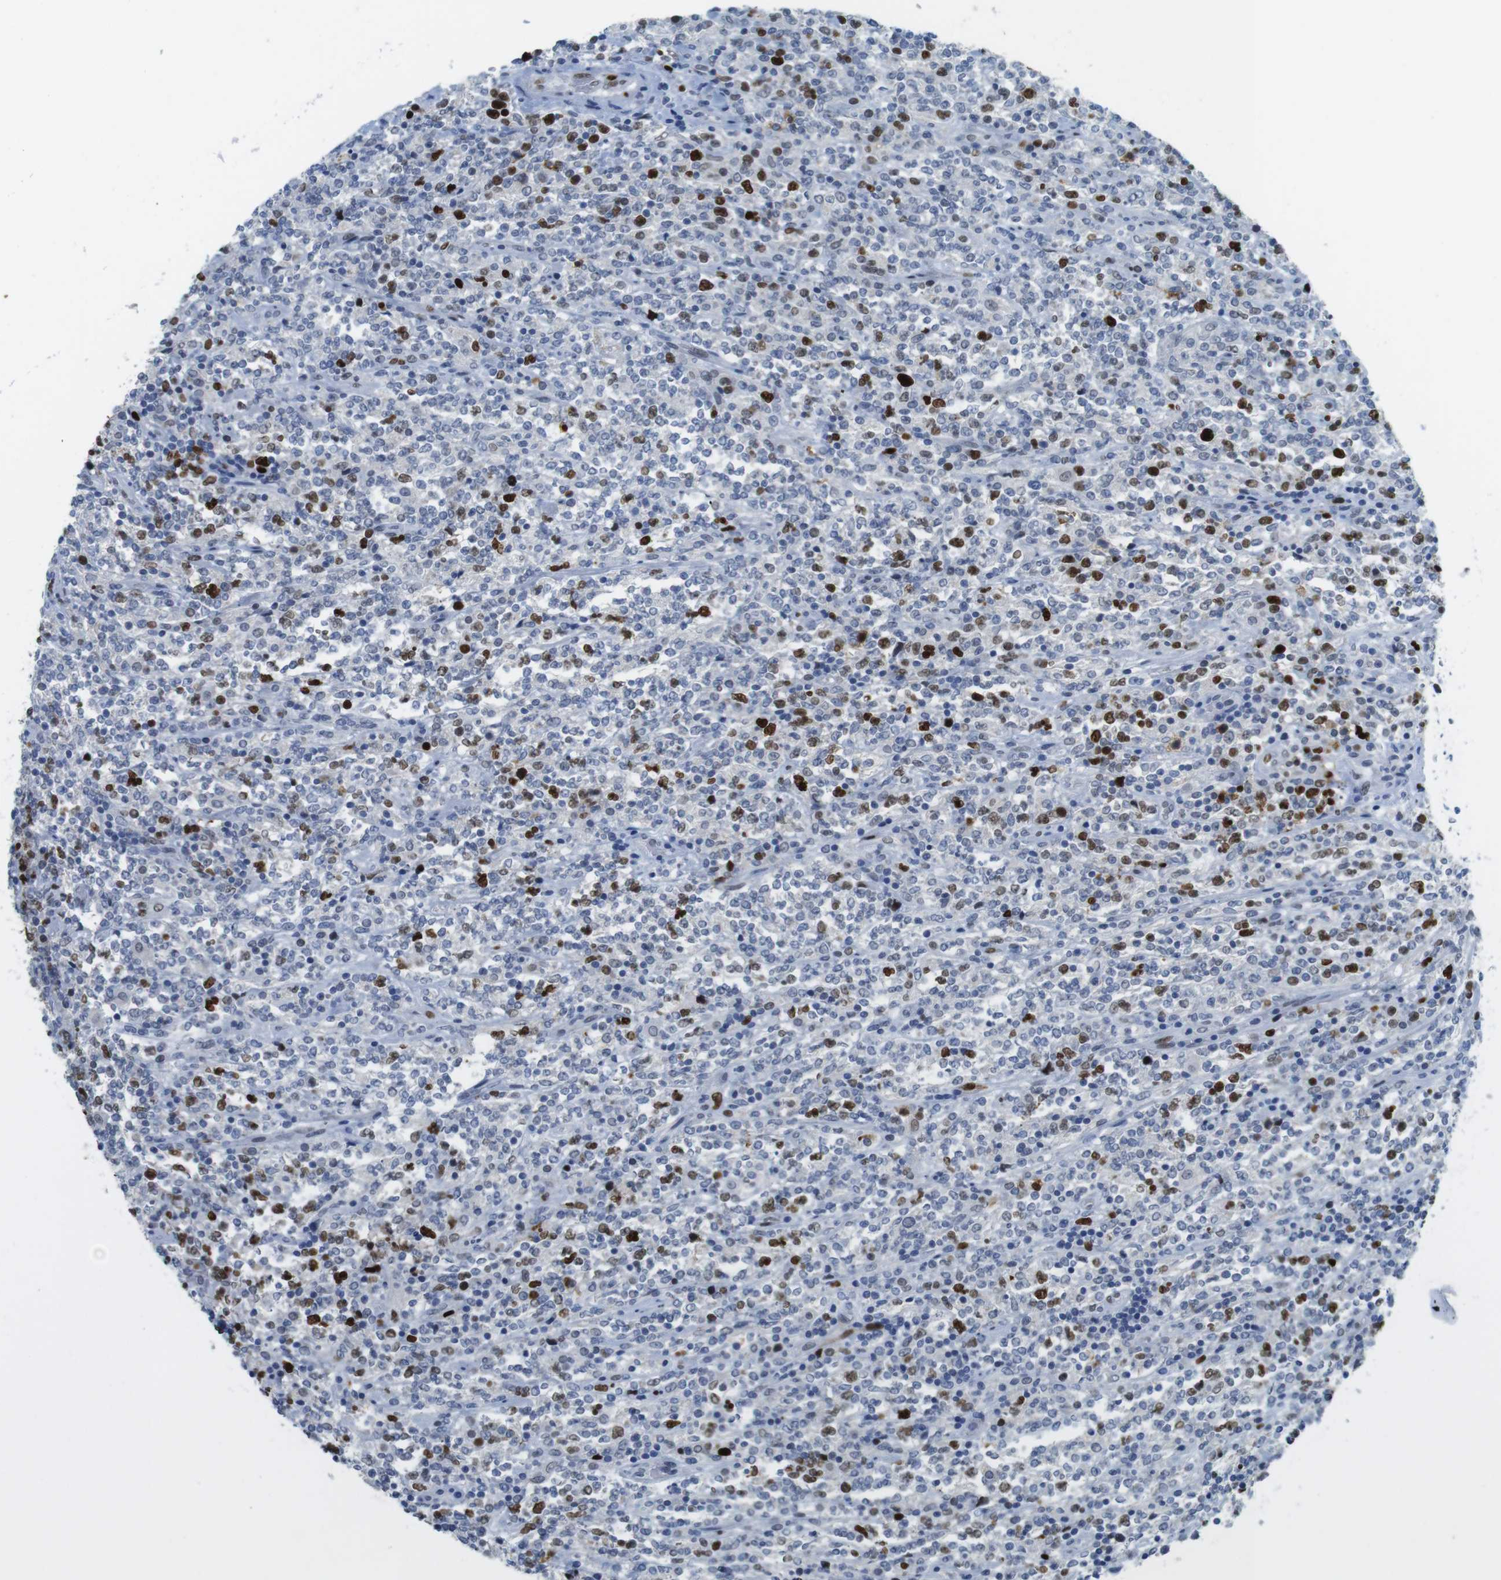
{"staining": {"intensity": "strong", "quantity": "<25%", "location": "nuclear"}, "tissue": "lymphoma", "cell_type": "Tumor cells", "image_type": "cancer", "snomed": [{"axis": "morphology", "description": "Malignant lymphoma, non-Hodgkin's type, High grade"}, {"axis": "topography", "description": "Soft tissue"}], "caption": "High-magnification brightfield microscopy of malignant lymphoma, non-Hodgkin's type (high-grade) stained with DAB (brown) and counterstained with hematoxylin (blue). tumor cells exhibit strong nuclear positivity is seen in about<25% of cells. The staining was performed using DAB (3,3'-diaminobenzidine), with brown indicating positive protein expression. Nuclei are stained blue with hematoxylin.", "gene": "KPNA2", "patient": {"sex": "male", "age": 18}}